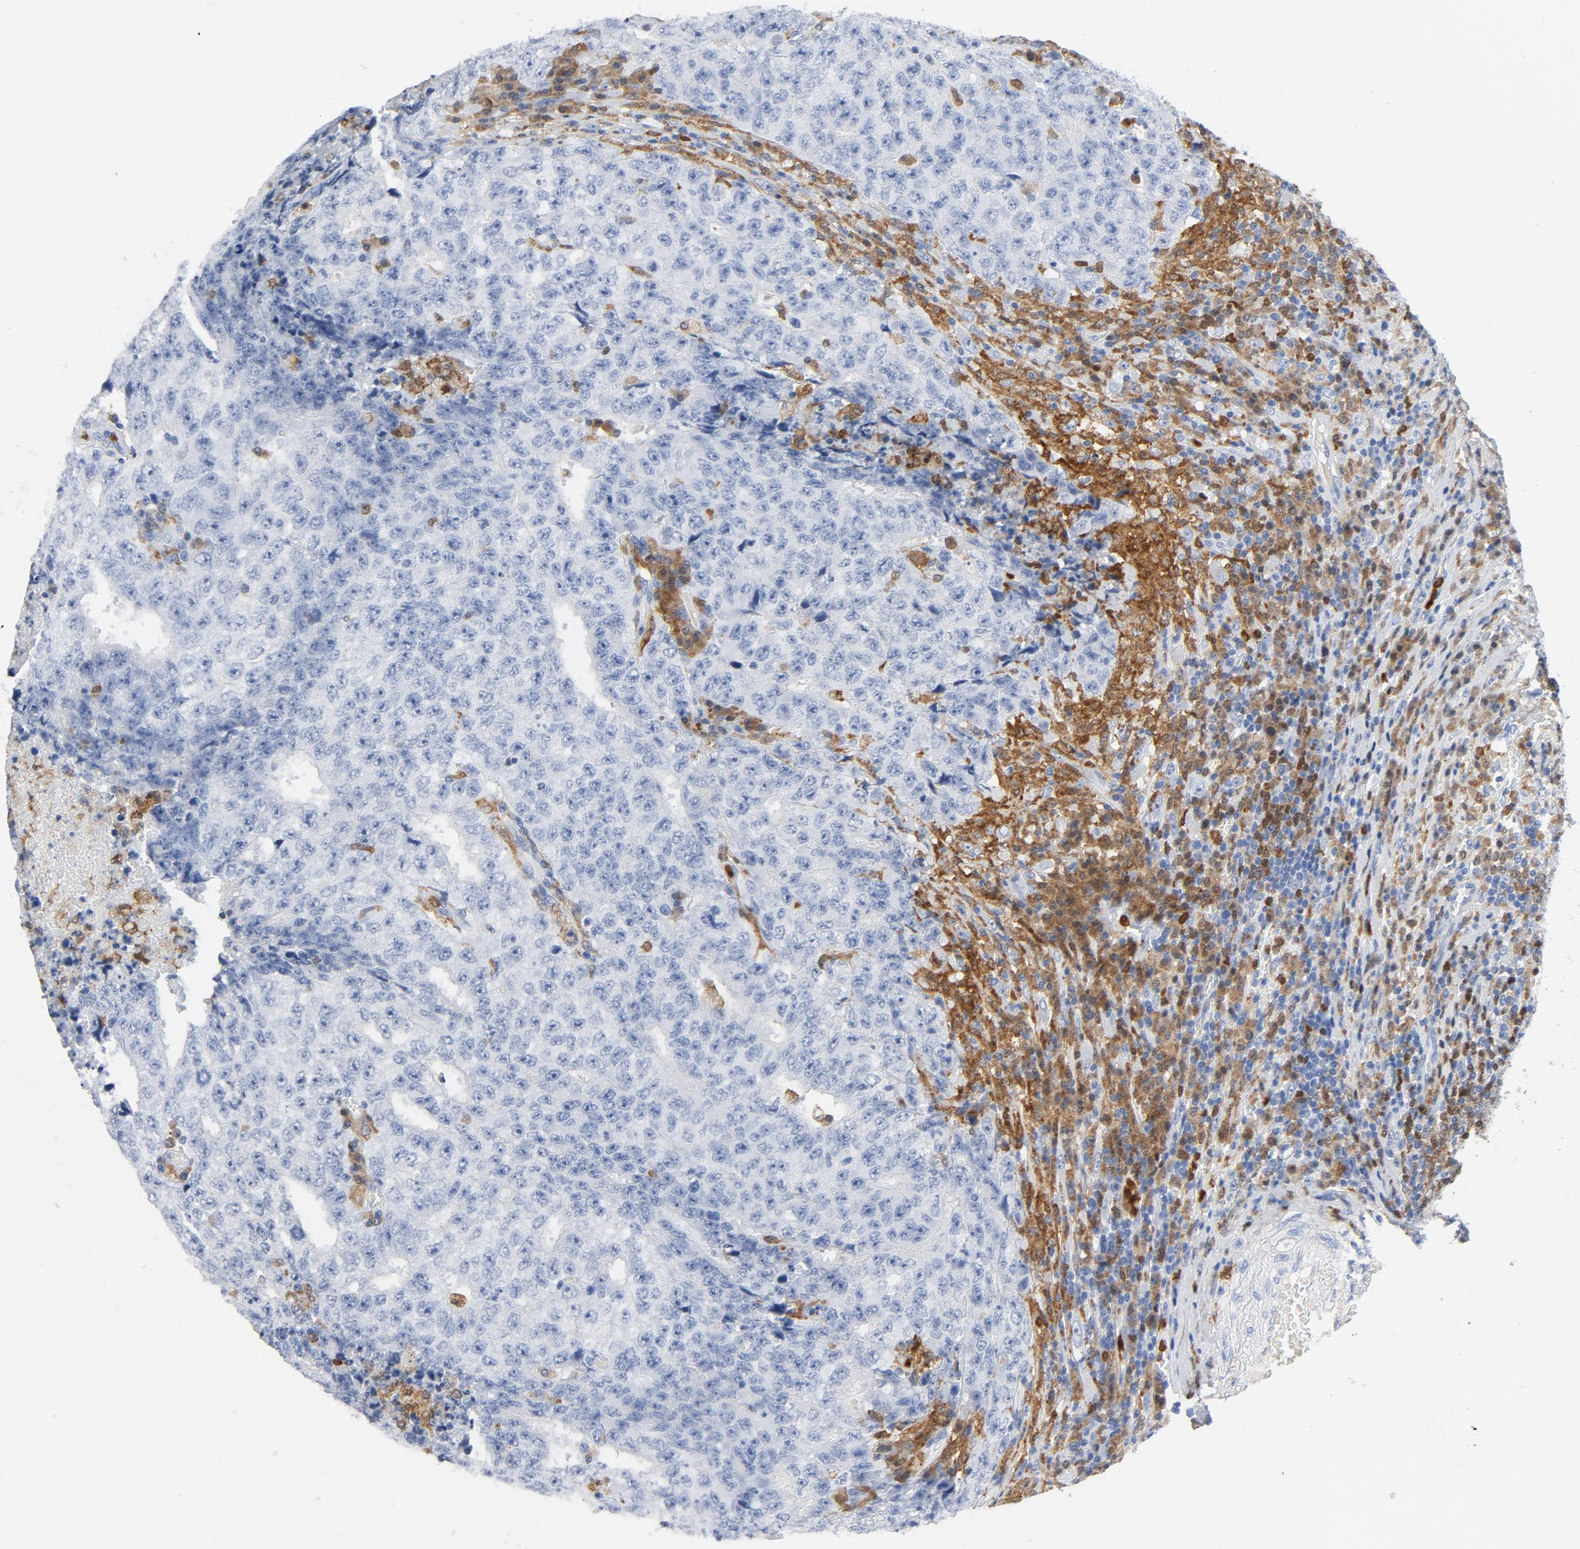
{"staining": {"intensity": "negative", "quantity": "none", "location": "none"}, "tissue": "testis cancer", "cell_type": "Tumor cells", "image_type": "cancer", "snomed": [{"axis": "morphology", "description": "Necrosis, NOS"}, {"axis": "morphology", "description": "Carcinoma, Embryonal, NOS"}, {"axis": "topography", "description": "Testis"}], "caption": "Tumor cells show no significant staining in testis embryonal carcinoma. The staining was performed using DAB (3,3'-diaminobenzidine) to visualize the protein expression in brown, while the nuclei were stained in blue with hematoxylin (Magnification: 20x).", "gene": "NCF1", "patient": {"sex": "male", "age": 19}}